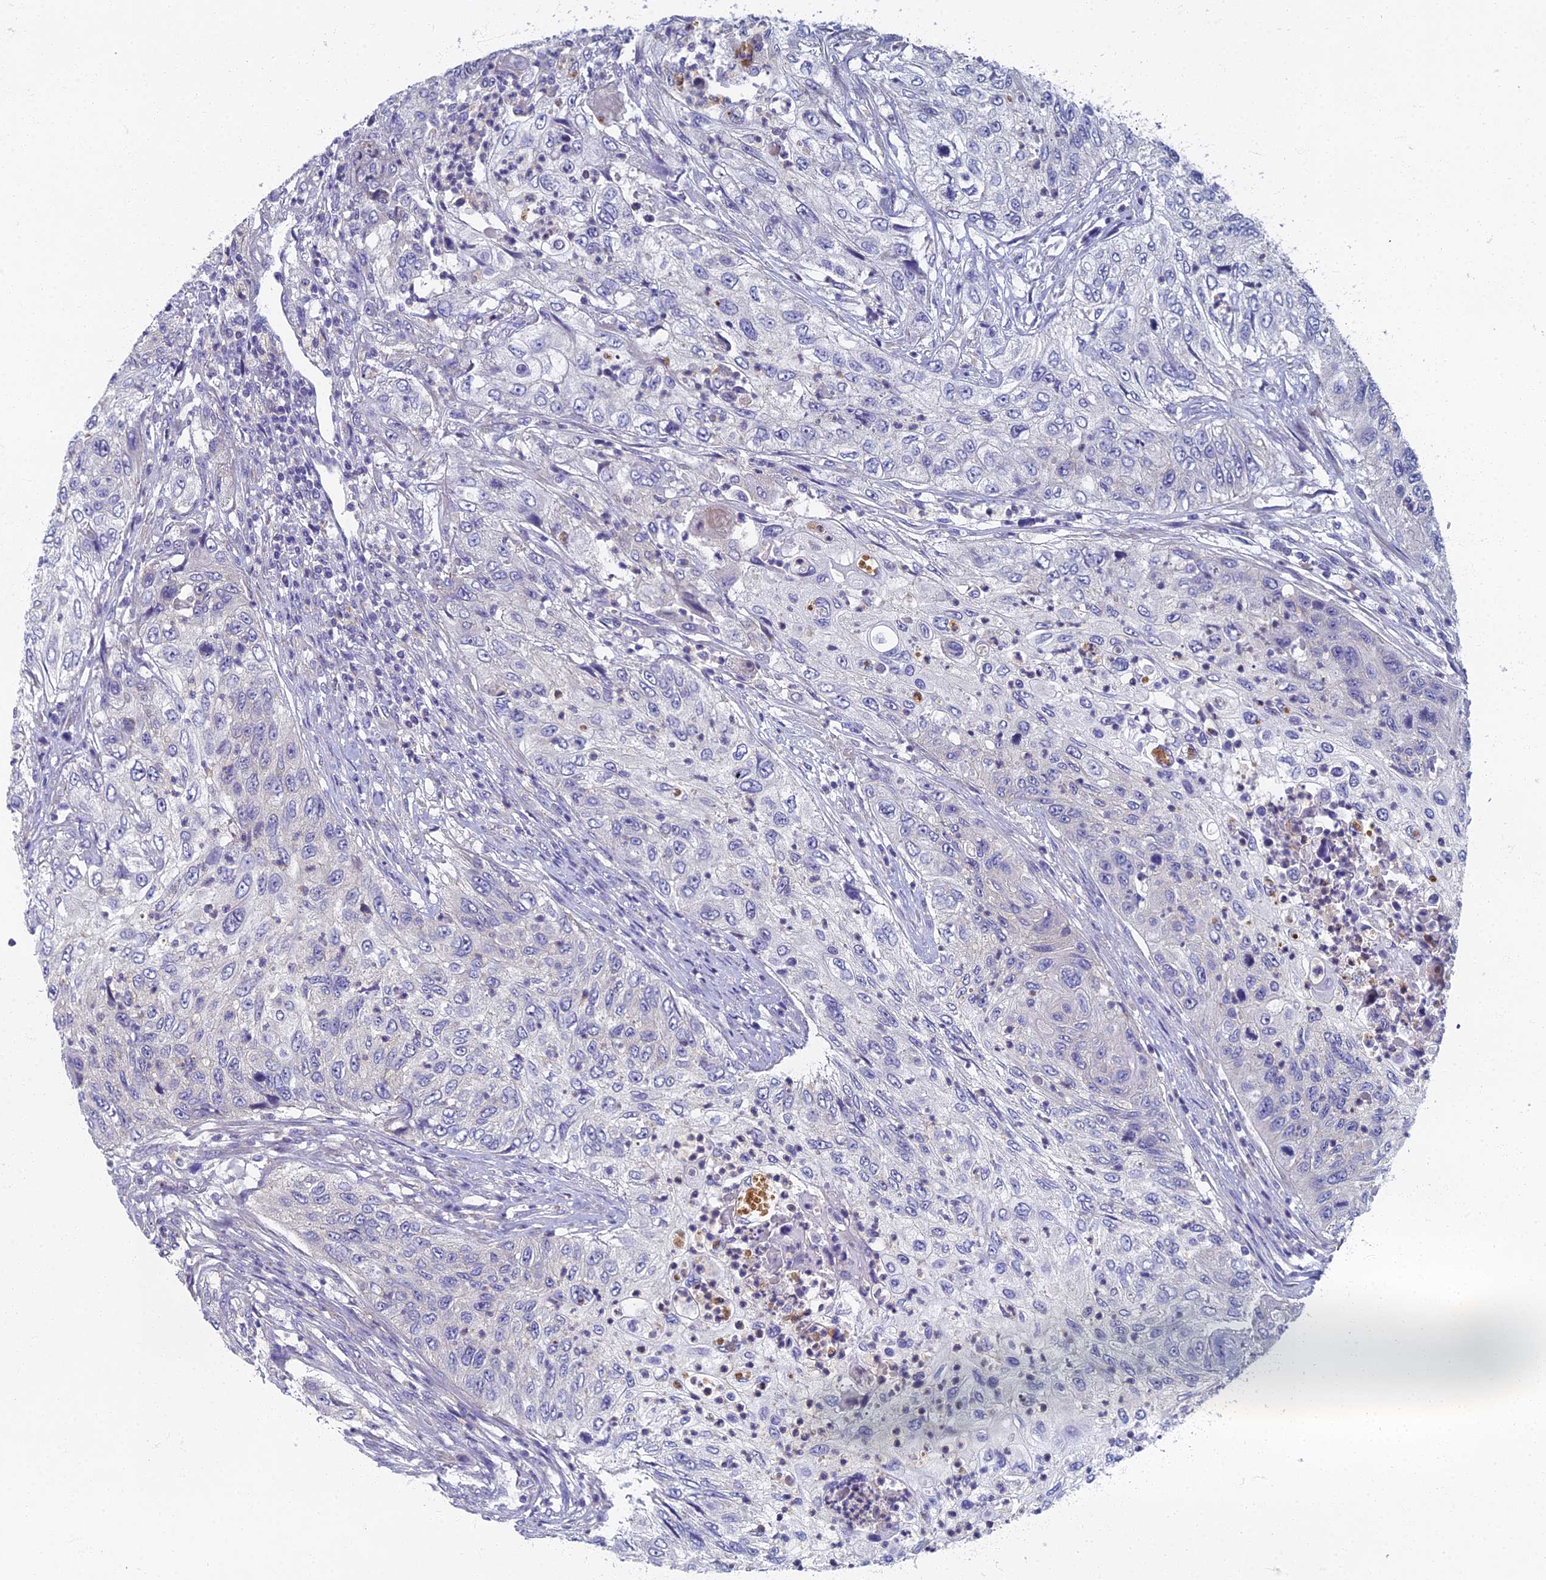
{"staining": {"intensity": "negative", "quantity": "none", "location": "none"}, "tissue": "urothelial cancer", "cell_type": "Tumor cells", "image_type": "cancer", "snomed": [{"axis": "morphology", "description": "Urothelial carcinoma, High grade"}, {"axis": "topography", "description": "Urinary bladder"}], "caption": "DAB immunohistochemical staining of high-grade urothelial carcinoma displays no significant positivity in tumor cells. (Brightfield microscopy of DAB (3,3'-diaminobenzidine) immunohistochemistry (IHC) at high magnification).", "gene": "SPIN4", "patient": {"sex": "female", "age": 60}}